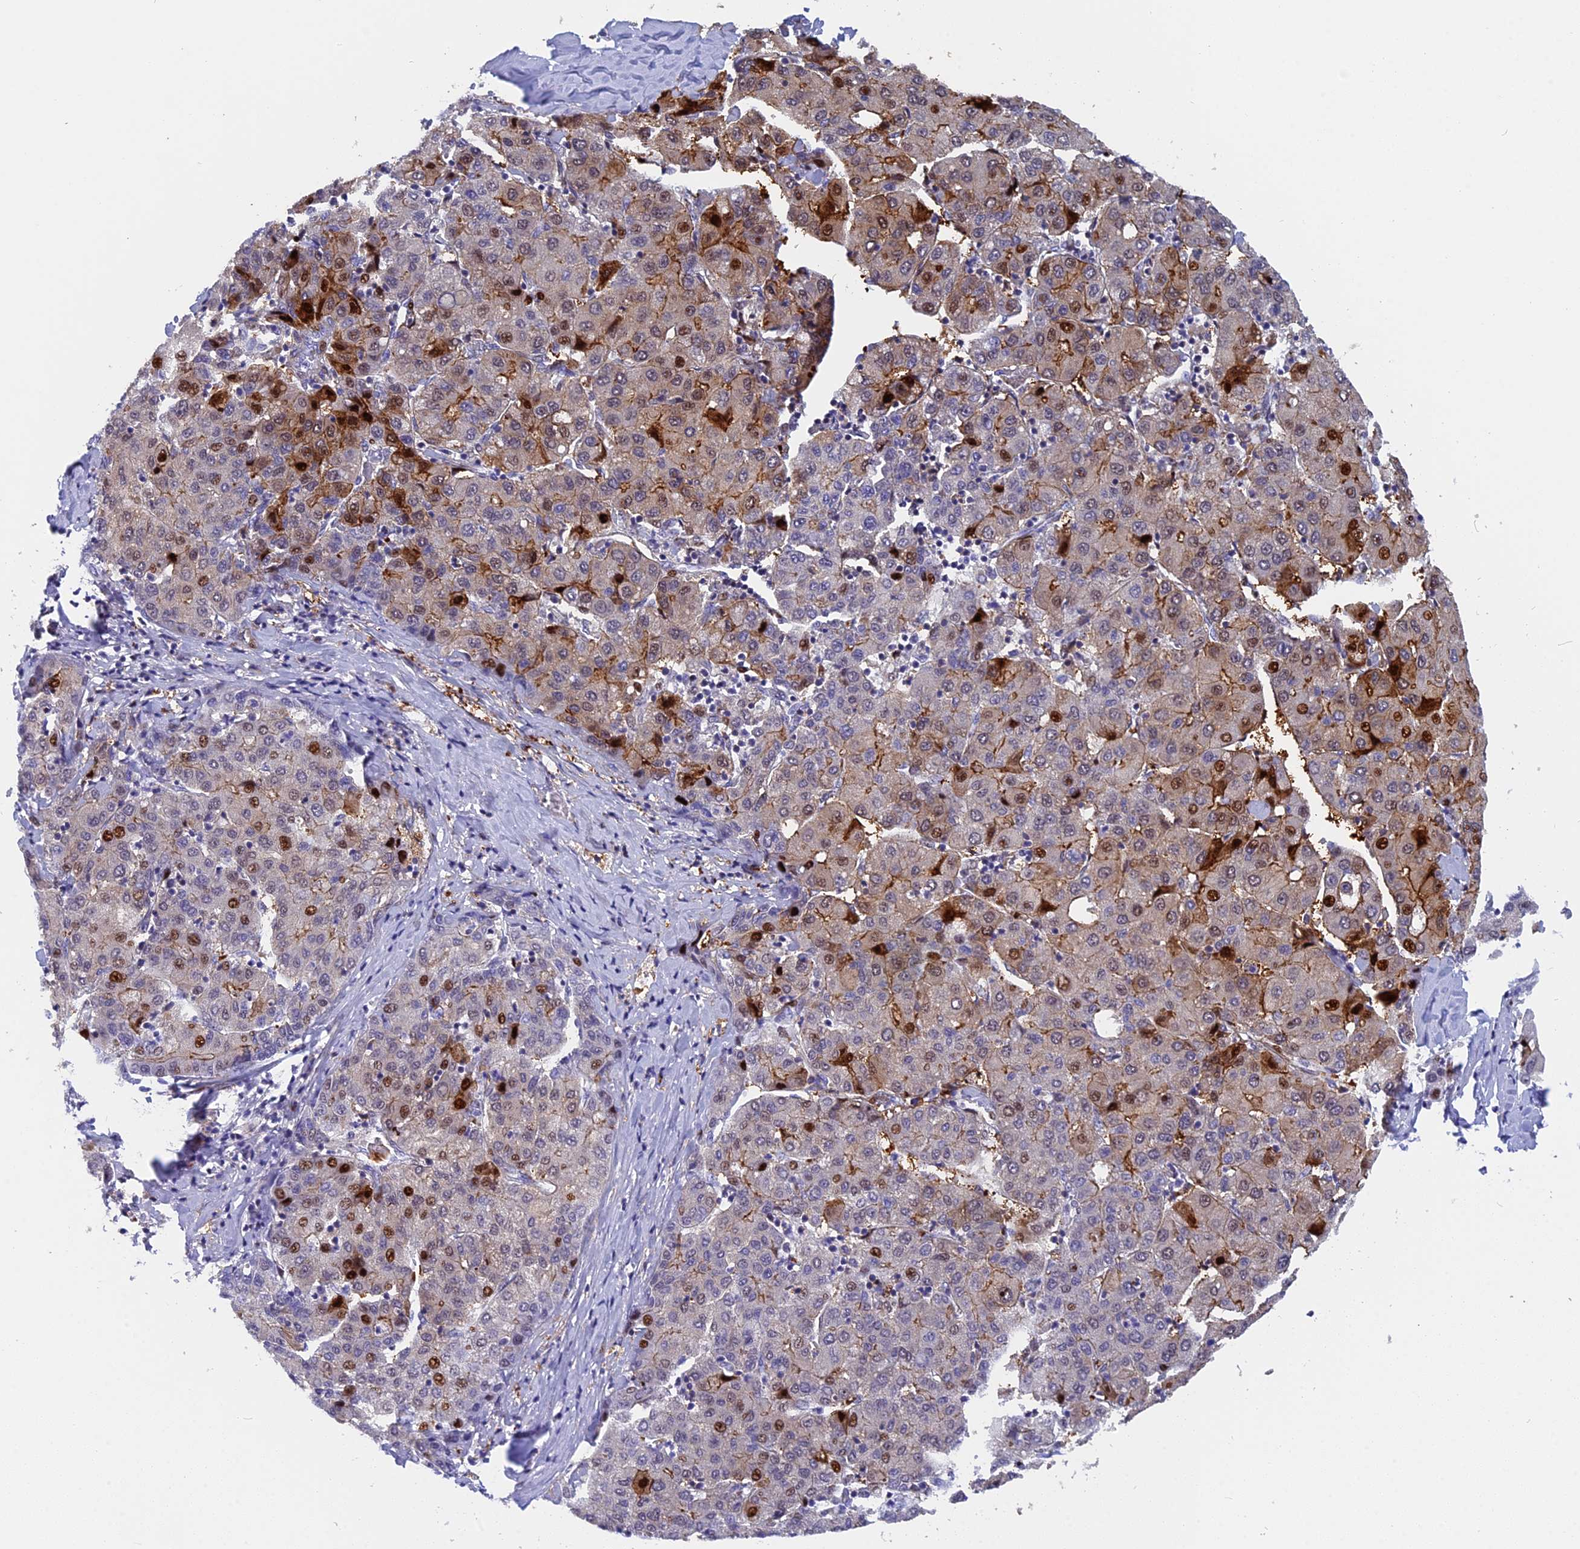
{"staining": {"intensity": "strong", "quantity": "25%-75%", "location": "cytoplasmic/membranous,nuclear"}, "tissue": "liver cancer", "cell_type": "Tumor cells", "image_type": "cancer", "snomed": [{"axis": "morphology", "description": "Carcinoma, Hepatocellular, NOS"}, {"axis": "topography", "description": "Liver"}], "caption": "The micrograph shows staining of liver cancer (hepatocellular carcinoma), revealing strong cytoplasmic/membranous and nuclear protein positivity (brown color) within tumor cells.", "gene": "NKPD1", "patient": {"sex": "male", "age": 65}}